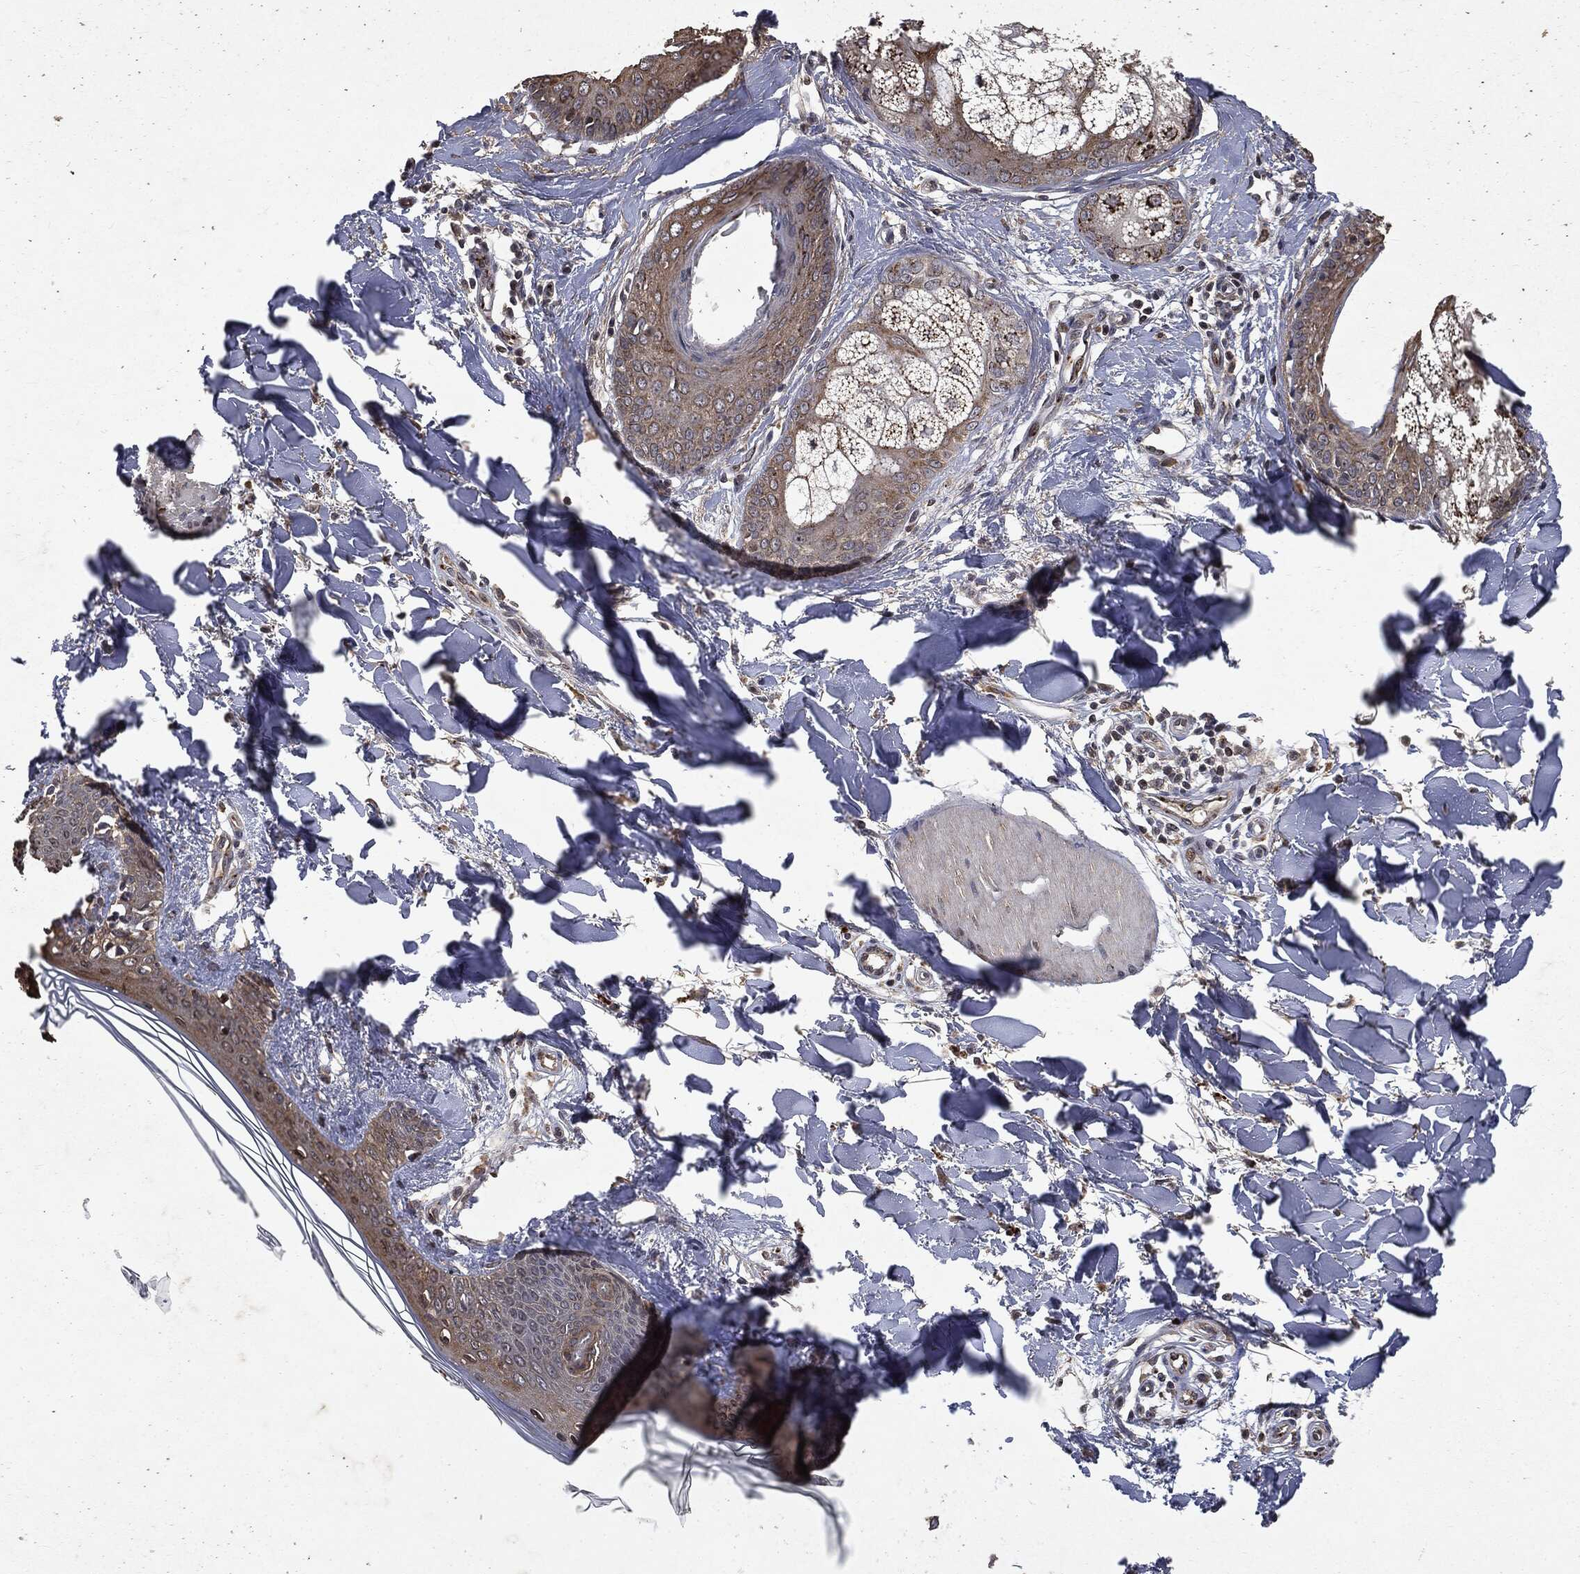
{"staining": {"intensity": "moderate", "quantity": "<25%", "location": "cytoplasmic/membranous"}, "tissue": "skin", "cell_type": "Fibroblasts", "image_type": "normal", "snomed": [{"axis": "morphology", "description": "Normal tissue, NOS"}, {"axis": "morphology", "description": "Malignant melanoma, NOS"}, {"axis": "topography", "description": "Skin"}], "caption": "Fibroblasts show low levels of moderate cytoplasmic/membranous staining in about <25% of cells in normal human skin.", "gene": "PLPPR2", "patient": {"sex": "female", "age": 34}}